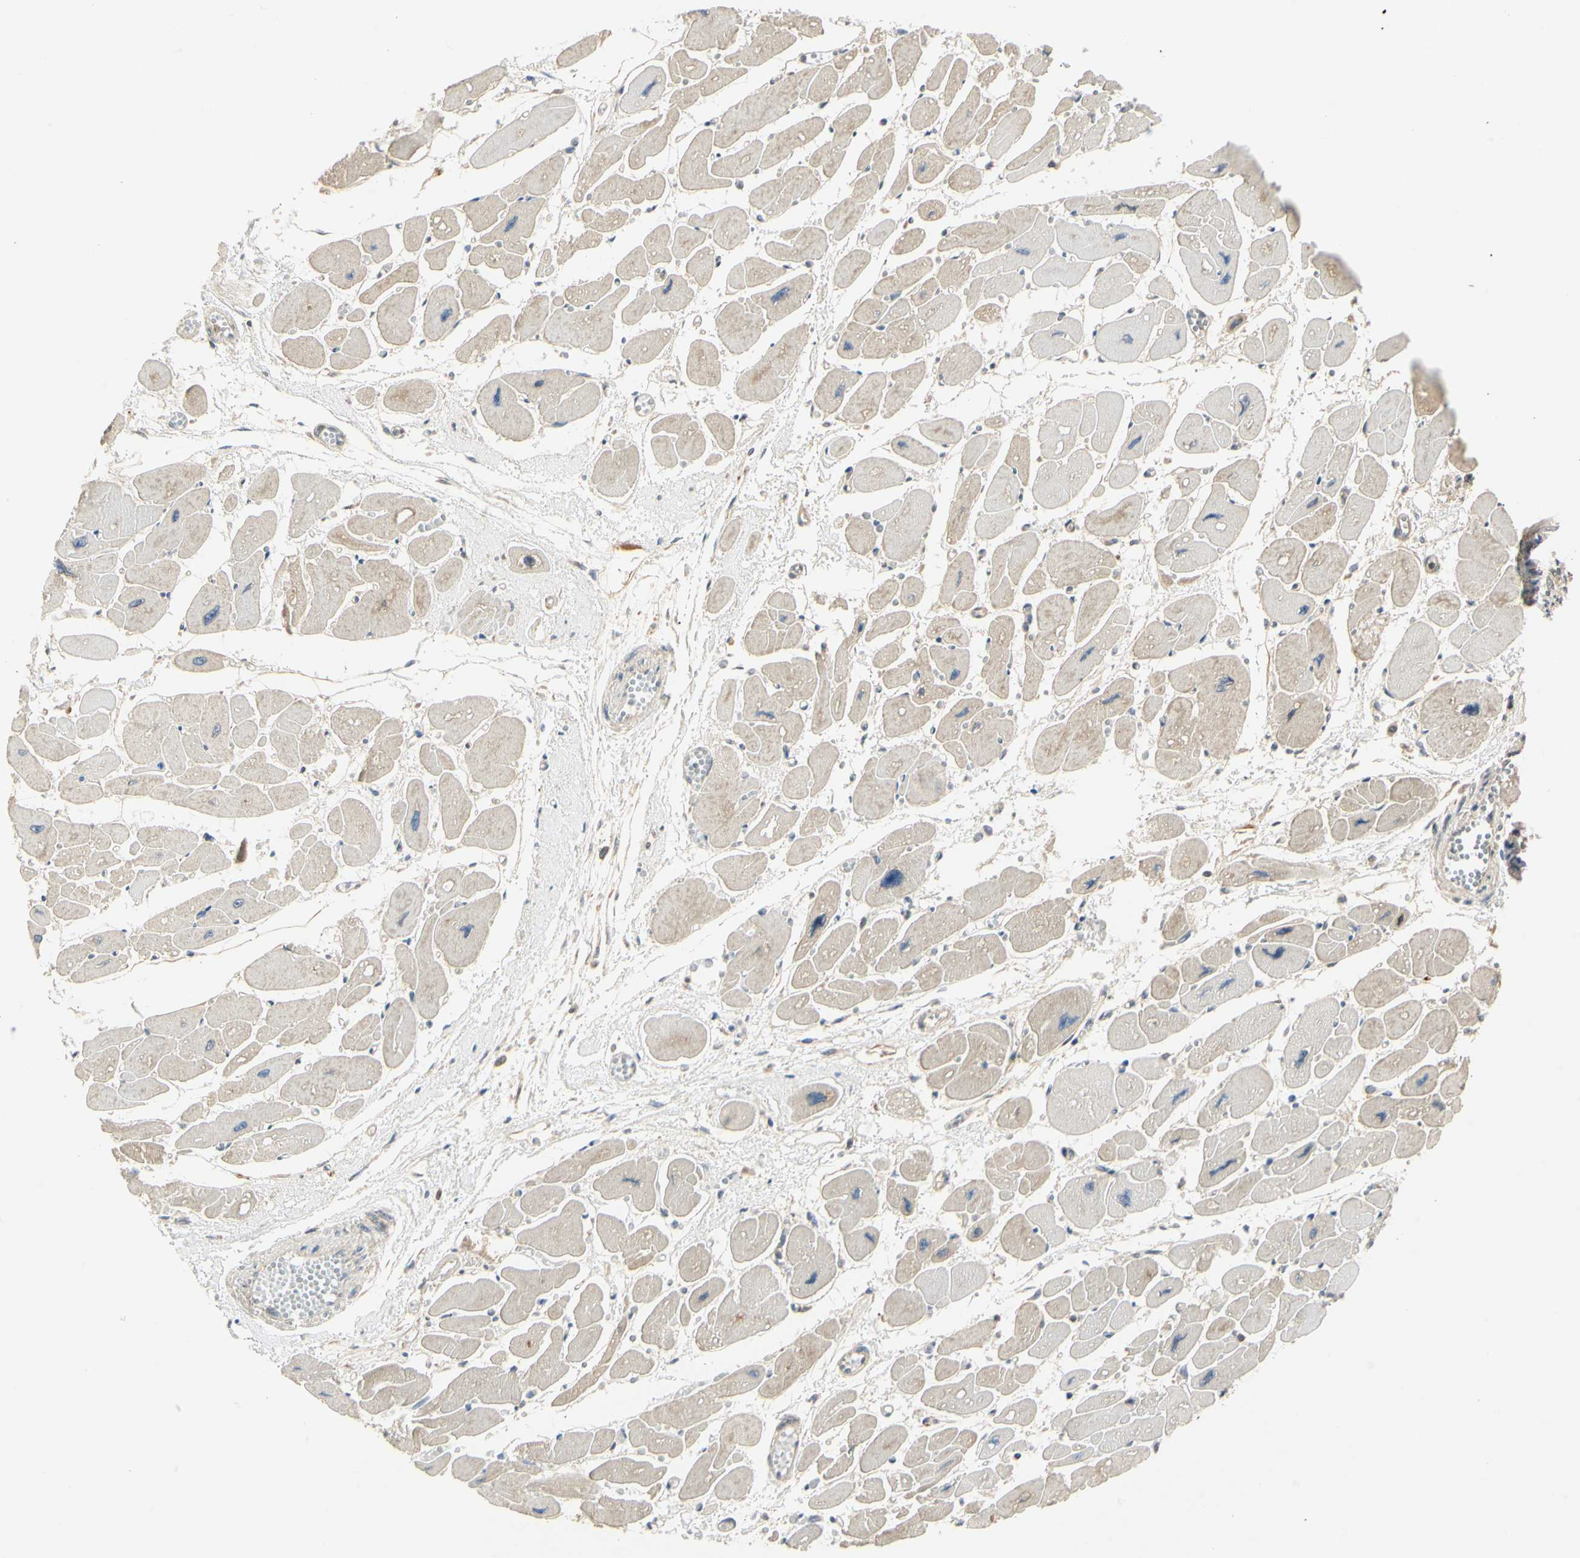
{"staining": {"intensity": "weak", "quantity": "<25%", "location": "cytoplasmic/membranous"}, "tissue": "heart muscle", "cell_type": "Cardiomyocytes", "image_type": "normal", "snomed": [{"axis": "morphology", "description": "Normal tissue, NOS"}, {"axis": "topography", "description": "Heart"}], "caption": "An immunohistochemistry photomicrograph of normal heart muscle is shown. There is no staining in cardiomyocytes of heart muscle.", "gene": "UBE2Z", "patient": {"sex": "female", "age": 54}}